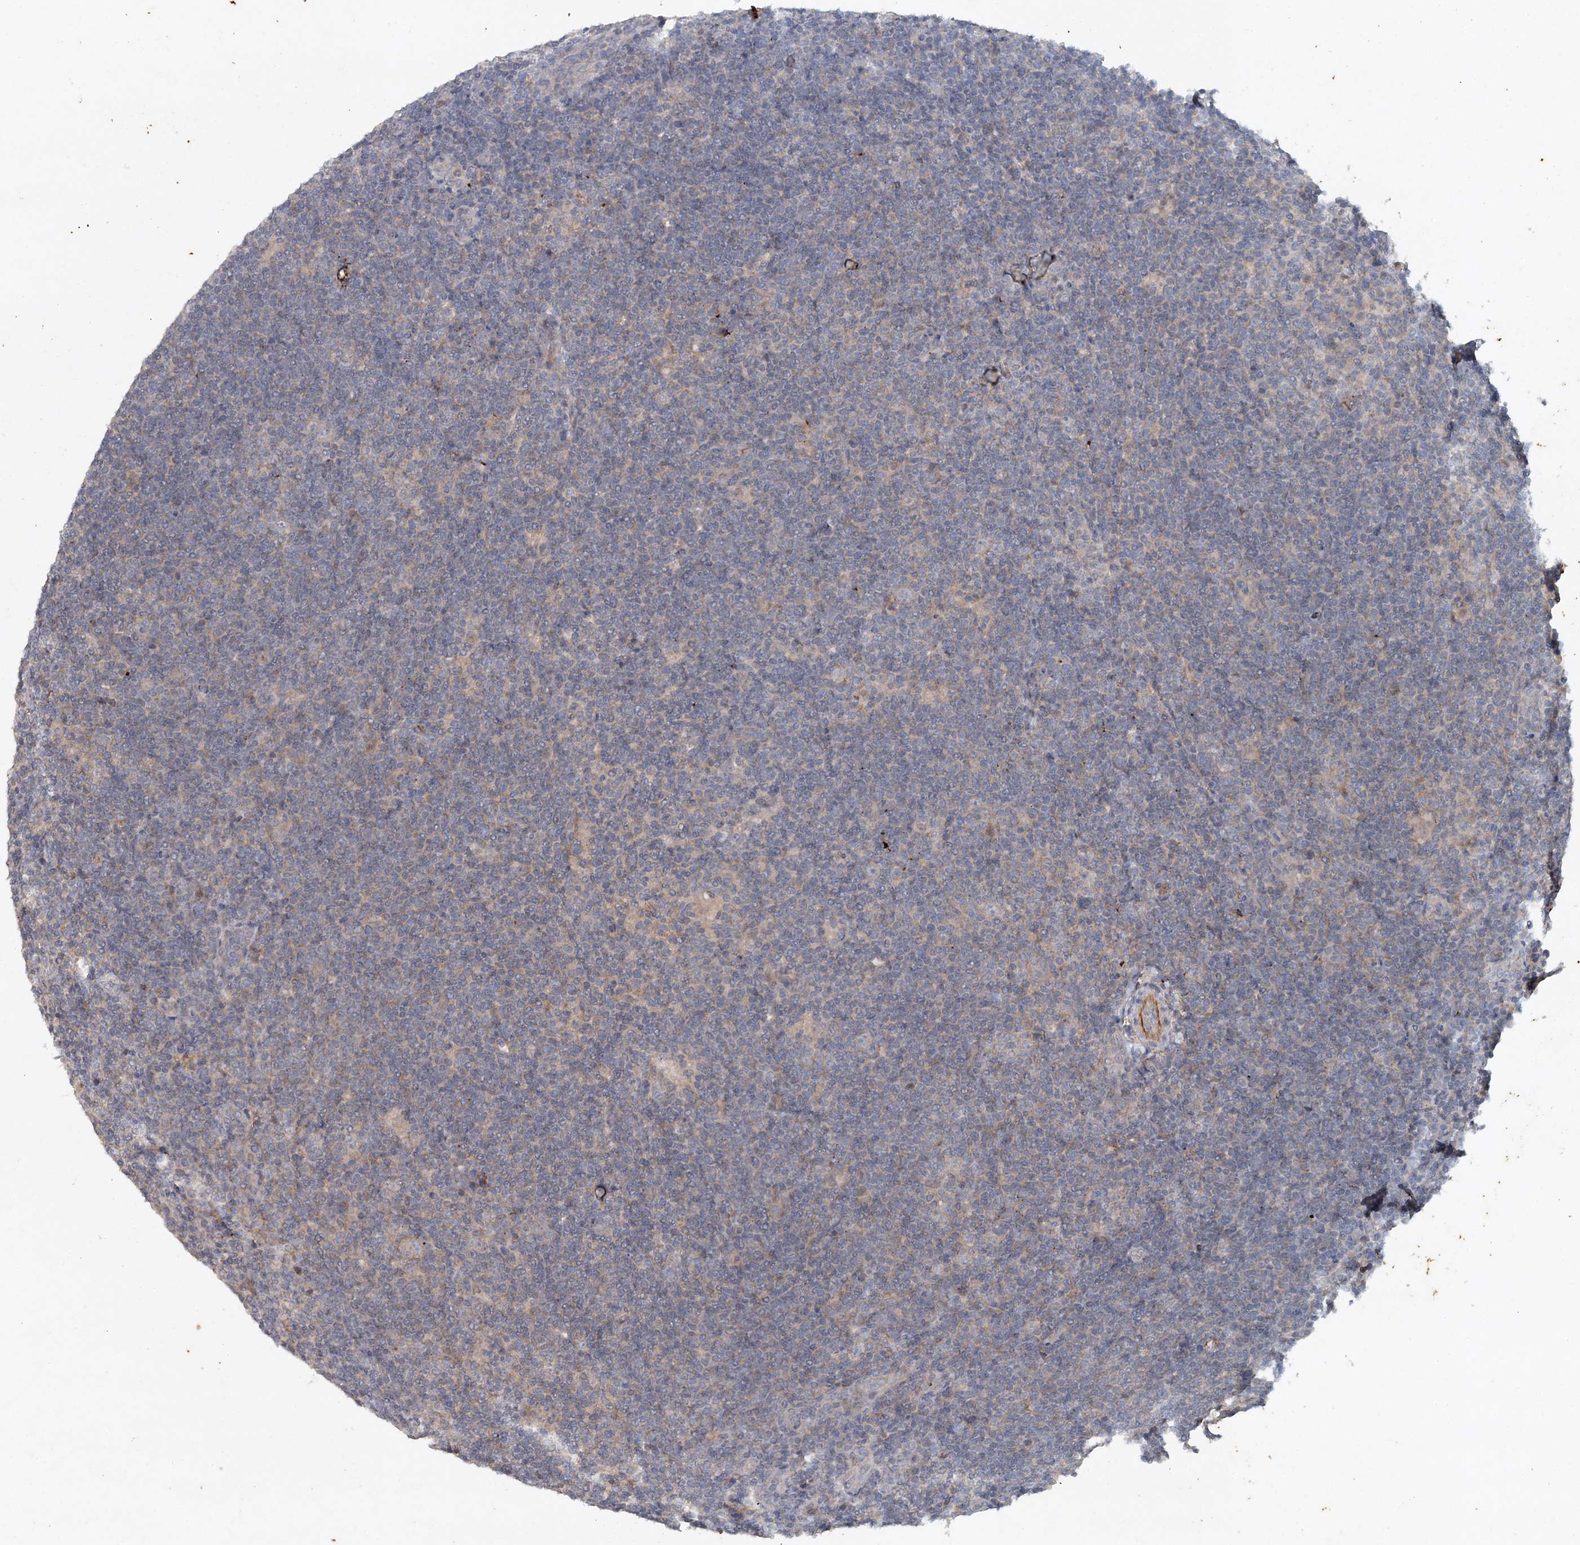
{"staining": {"intensity": "moderate", "quantity": "25%-75%", "location": "cytoplasmic/membranous"}, "tissue": "lymphoma", "cell_type": "Tumor cells", "image_type": "cancer", "snomed": [{"axis": "morphology", "description": "Hodgkin's disease, NOS"}, {"axis": "topography", "description": "Lymph node"}], "caption": "Brown immunohistochemical staining in Hodgkin's disease displays moderate cytoplasmic/membranous staining in approximately 25%-75% of tumor cells.", "gene": "SYNPO", "patient": {"sex": "female", "age": 57}}